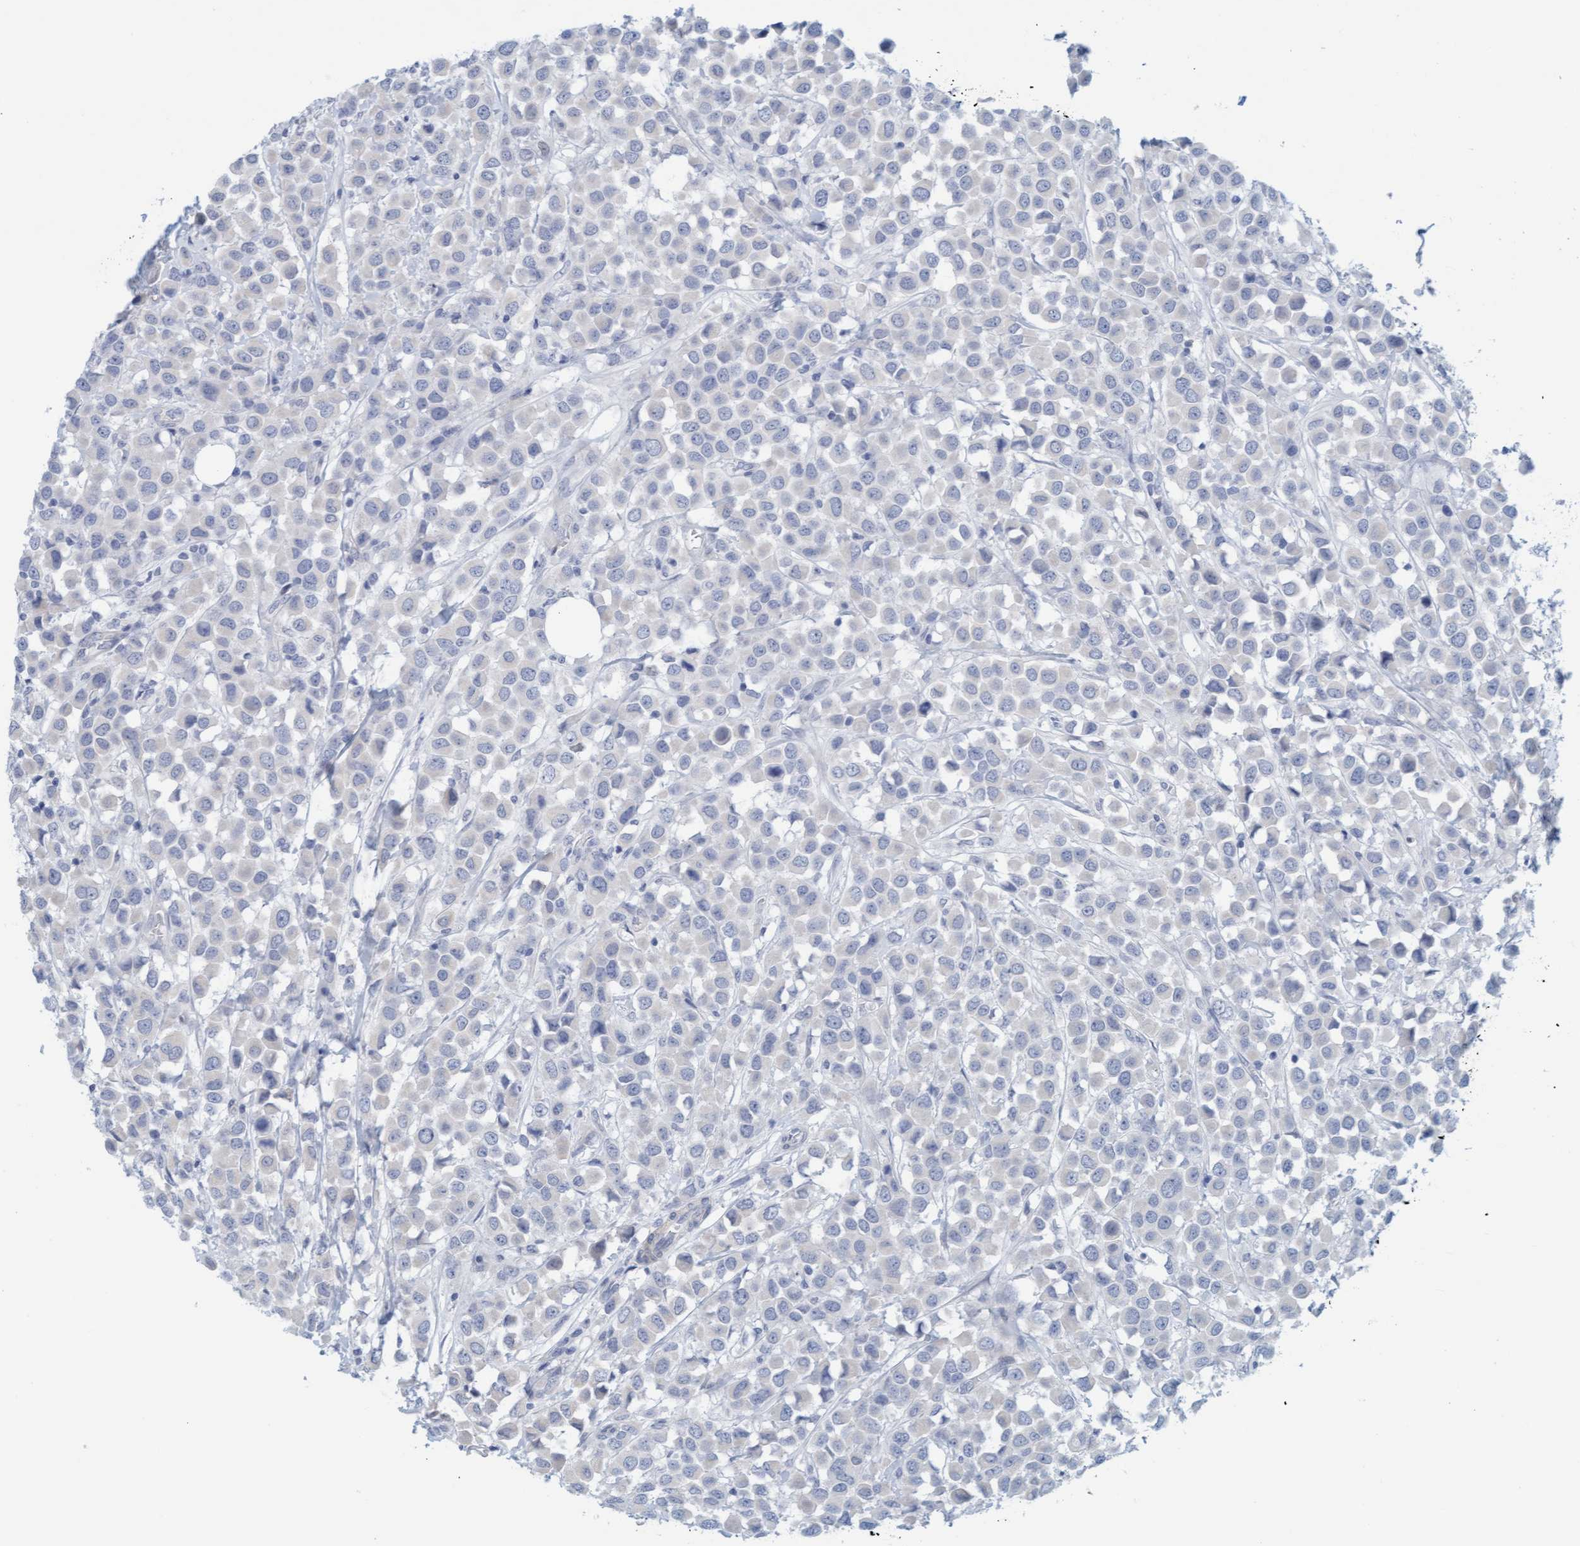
{"staining": {"intensity": "negative", "quantity": "none", "location": "none"}, "tissue": "breast cancer", "cell_type": "Tumor cells", "image_type": "cancer", "snomed": [{"axis": "morphology", "description": "Duct carcinoma"}, {"axis": "topography", "description": "Breast"}], "caption": "Immunohistochemistry (IHC) histopathology image of neoplastic tissue: breast cancer (infiltrating ductal carcinoma) stained with DAB (3,3'-diaminobenzidine) reveals no significant protein expression in tumor cells.", "gene": "TSTD2", "patient": {"sex": "female", "age": 61}}